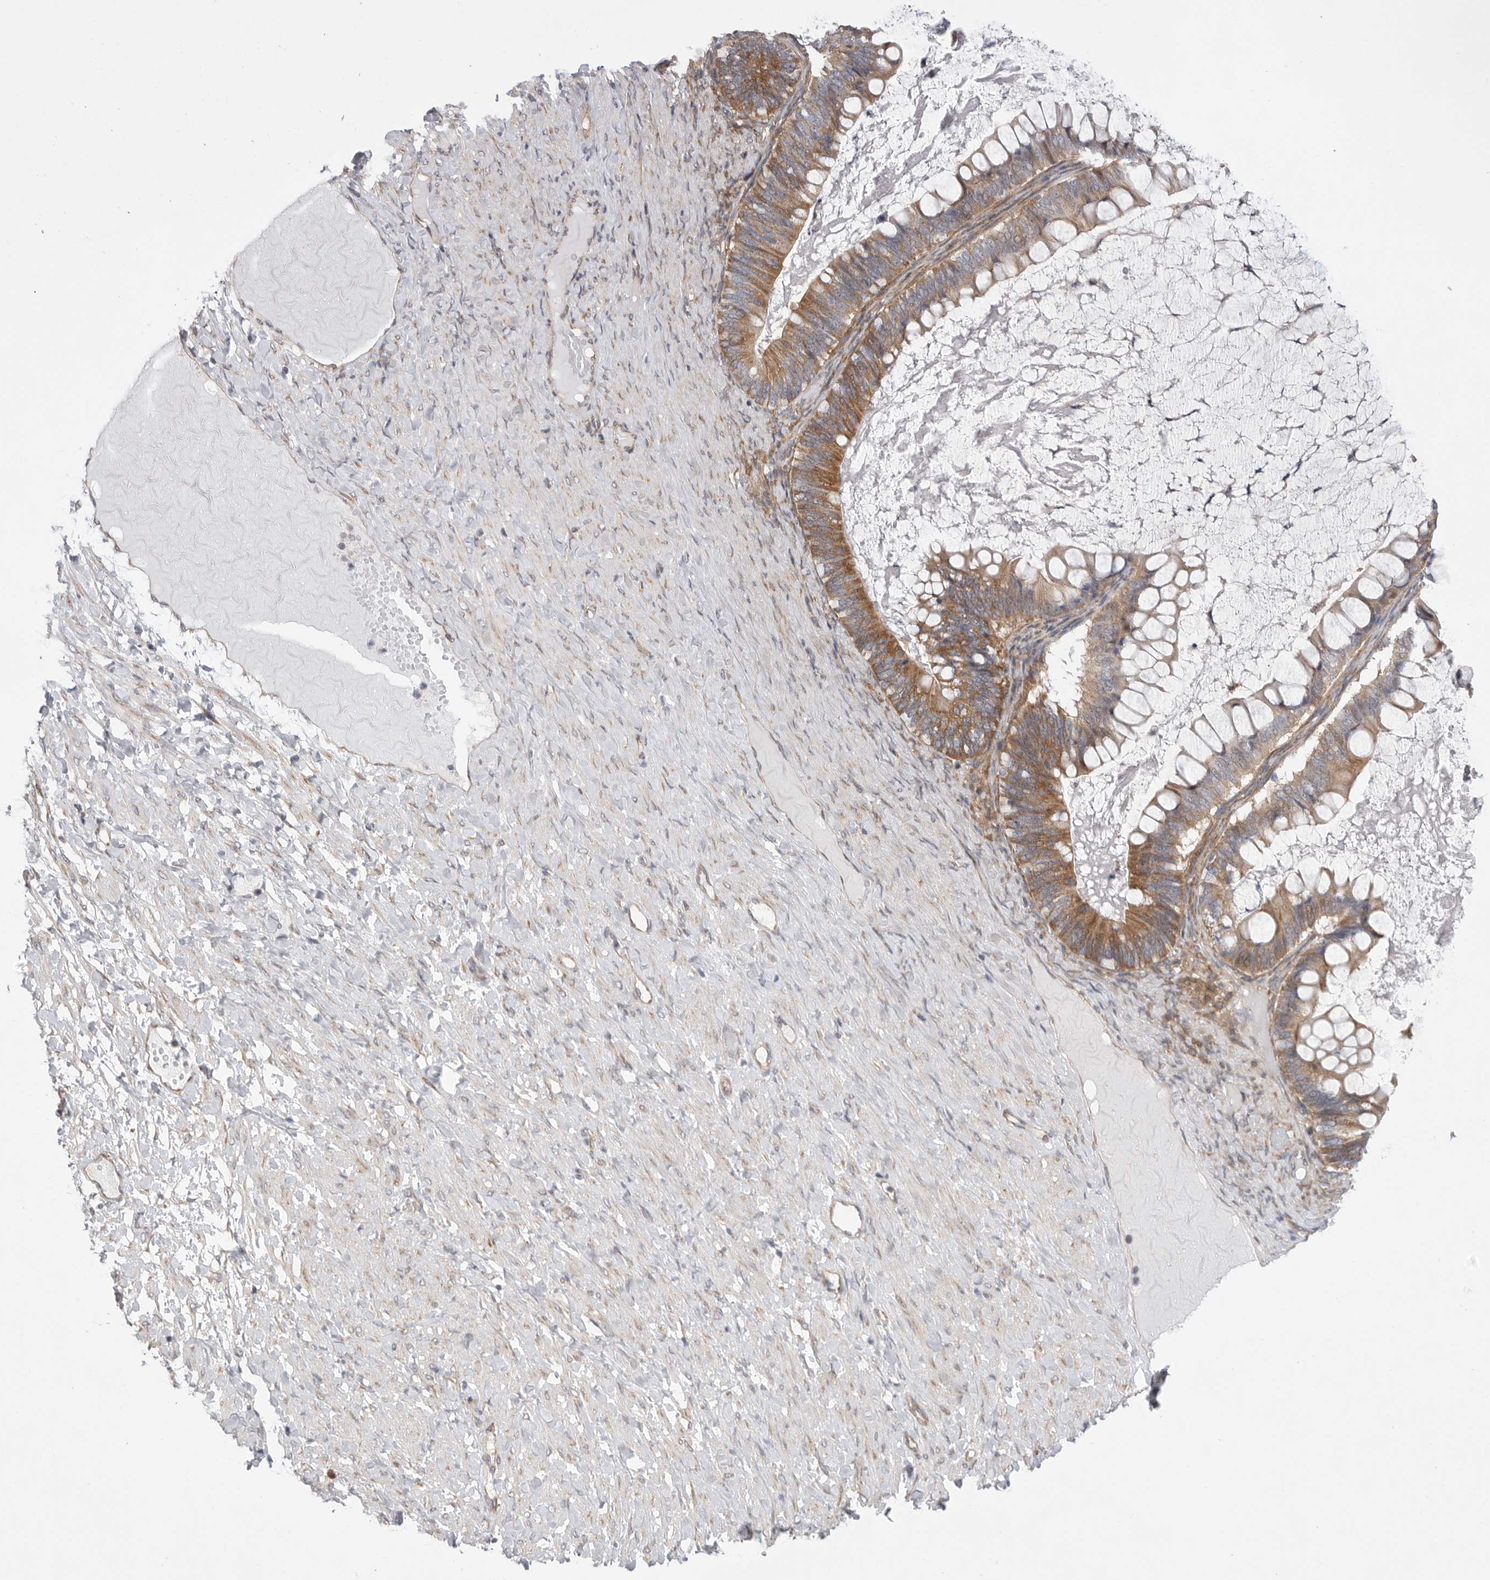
{"staining": {"intensity": "moderate", "quantity": ">75%", "location": "cytoplasmic/membranous"}, "tissue": "ovarian cancer", "cell_type": "Tumor cells", "image_type": "cancer", "snomed": [{"axis": "morphology", "description": "Cystadenocarcinoma, mucinous, NOS"}, {"axis": "topography", "description": "Ovary"}], "caption": "Protein staining of ovarian cancer (mucinous cystadenocarcinoma) tissue shows moderate cytoplasmic/membranous staining in approximately >75% of tumor cells.", "gene": "FBXO43", "patient": {"sex": "female", "age": 61}}